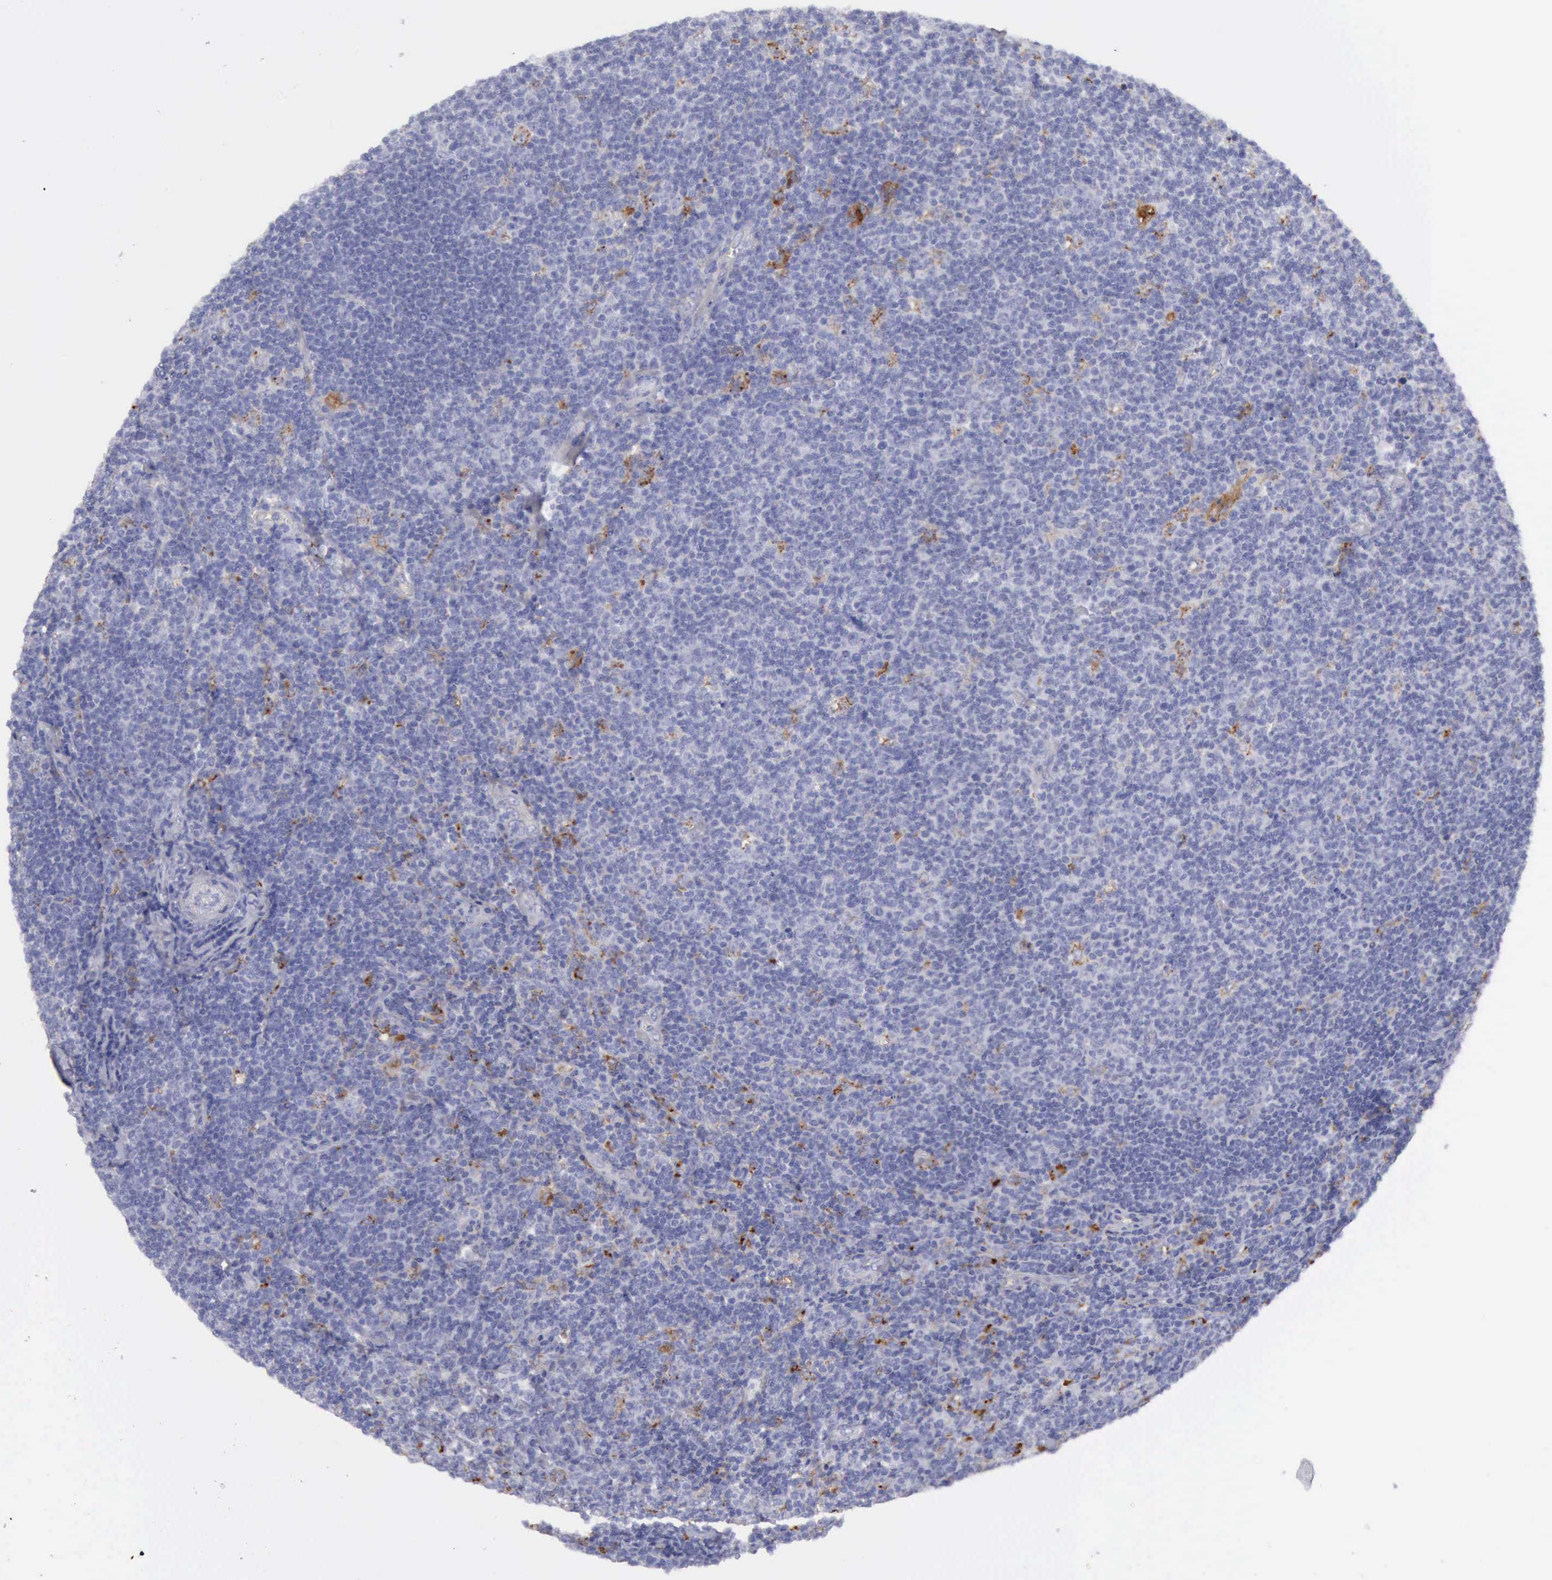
{"staining": {"intensity": "negative", "quantity": "none", "location": "none"}, "tissue": "lymphoma", "cell_type": "Tumor cells", "image_type": "cancer", "snomed": [{"axis": "morphology", "description": "Malignant lymphoma, non-Hodgkin's type, Low grade"}, {"axis": "topography", "description": "Lymph node"}], "caption": "Immunohistochemistry (IHC) of lymphoma exhibits no staining in tumor cells. (Immunohistochemistry, brightfield microscopy, high magnification).", "gene": "CTSS", "patient": {"sex": "male", "age": 74}}